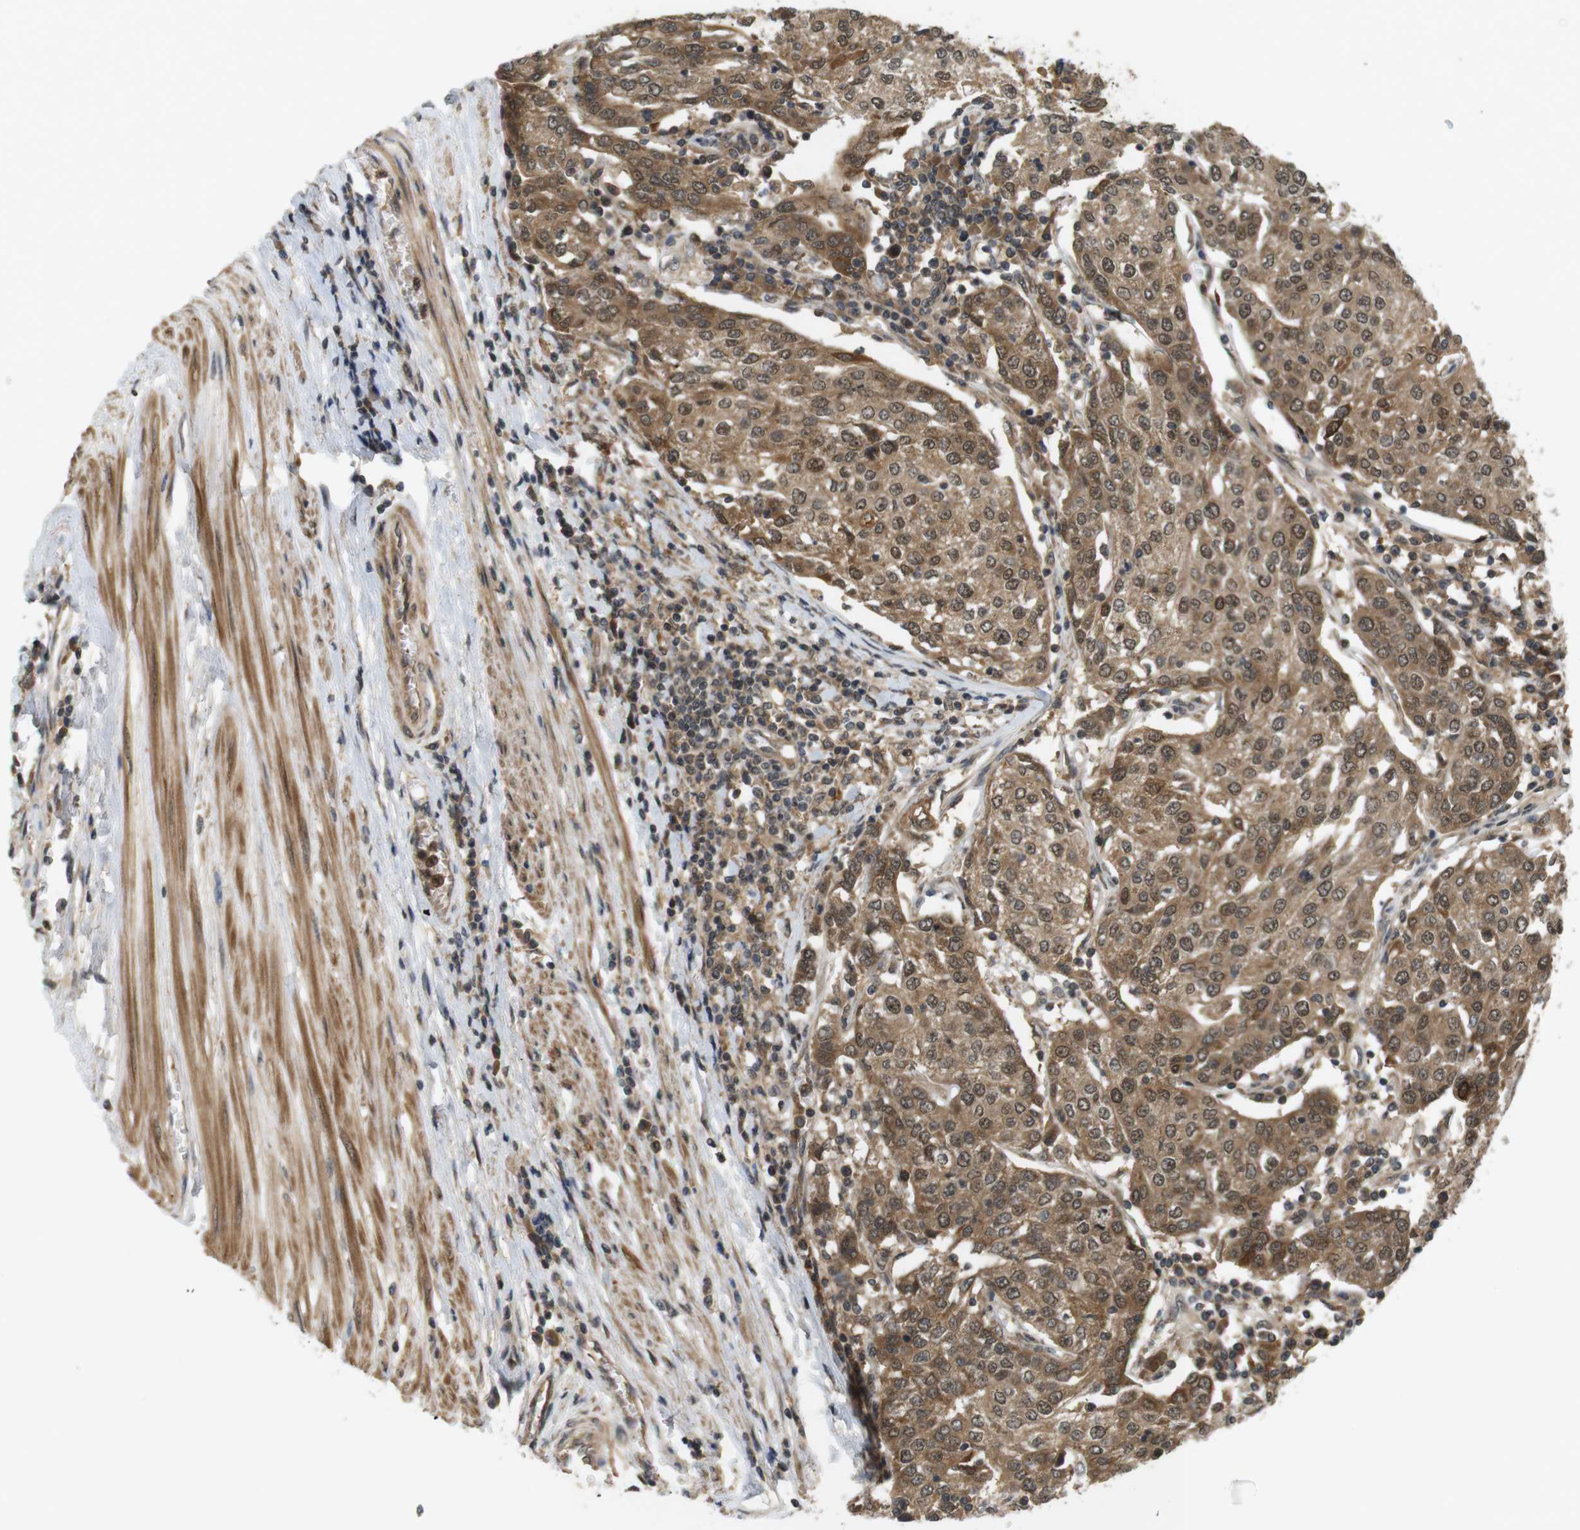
{"staining": {"intensity": "moderate", "quantity": ">75%", "location": "cytoplasmic/membranous,nuclear"}, "tissue": "urothelial cancer", "cell_type": "Tumor cells", "image_type": "cancer", "snomed": [{"axis": "morphology", "description": "Urothelial carcinoma, High grade"}, {"axis": "topography", "description": "Urinary bladder"}], "caption": "This is an image of immunohistochemistry (IHC) staining of high-grade urothelial carcinoma, which shows moderate expression in the cytoplasmic/membranous and nuclear of tumor cells.", "gene": "NFKBIE", "patient": {"sex": "female", "age": 85}}